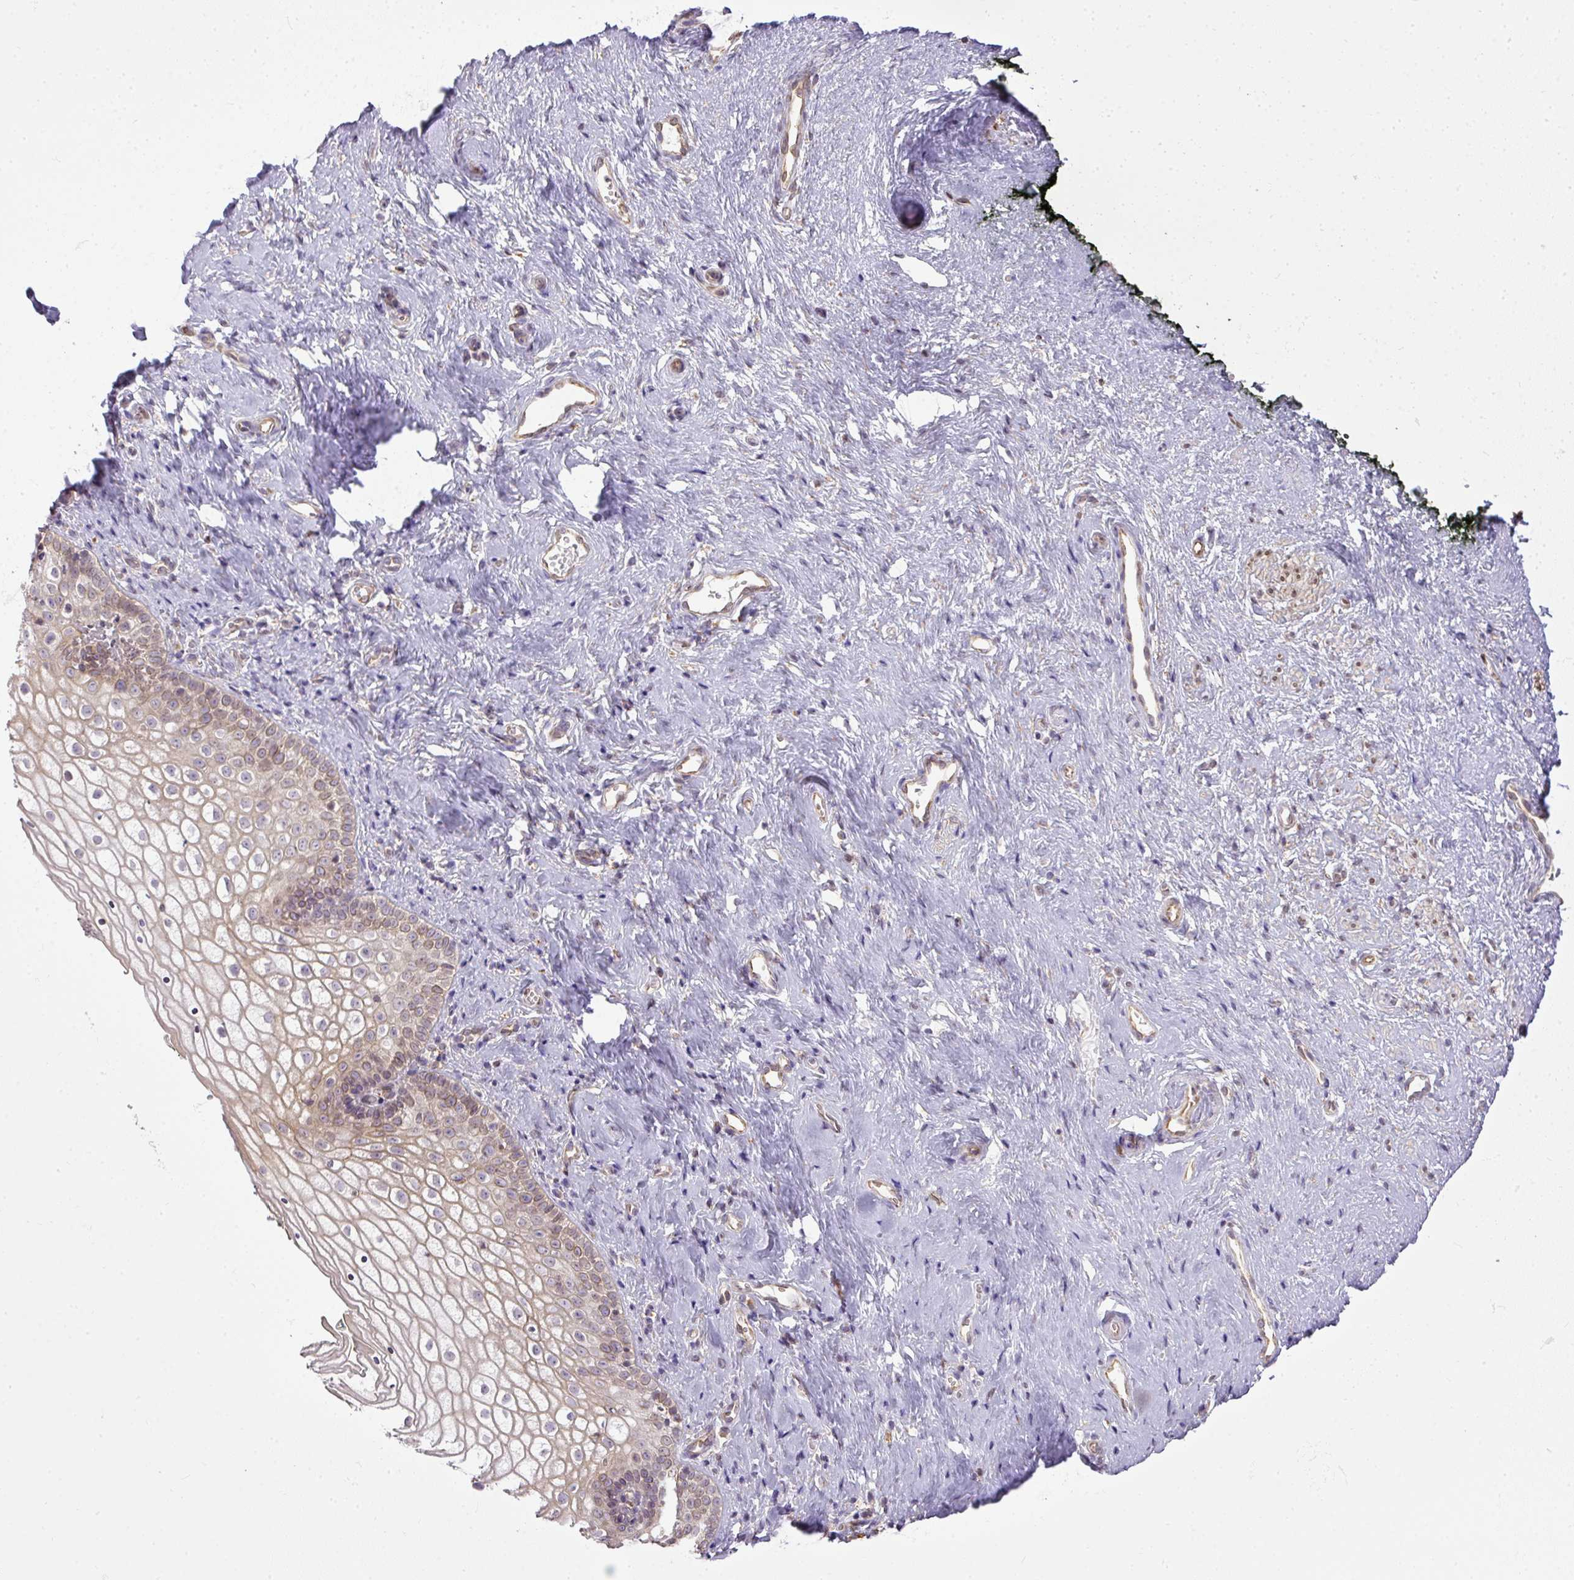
{"staining": {"intensity": "moderate", "quantity": "25%-75%", "location": "cytoplasmic/membranous,nuclear"}, "tissue": "vagina", "cell_type": "Squamous epithelial cells", "image_type": "normal", "snomed": [{"axis": "morphology", "description": "Normal tissue, NOS"}, {"axis": "topography", "description": "Vagina"}], "caption": "Unremarkable vagina demonstrates moderate cytoplasmic/membranous,nuclear positivity in approximately 25%-75% of squamous epithelial cells, visualized by immunohistochemistry.", "gene": "COX18", "patient": {"sex": "female", "age": 59}}